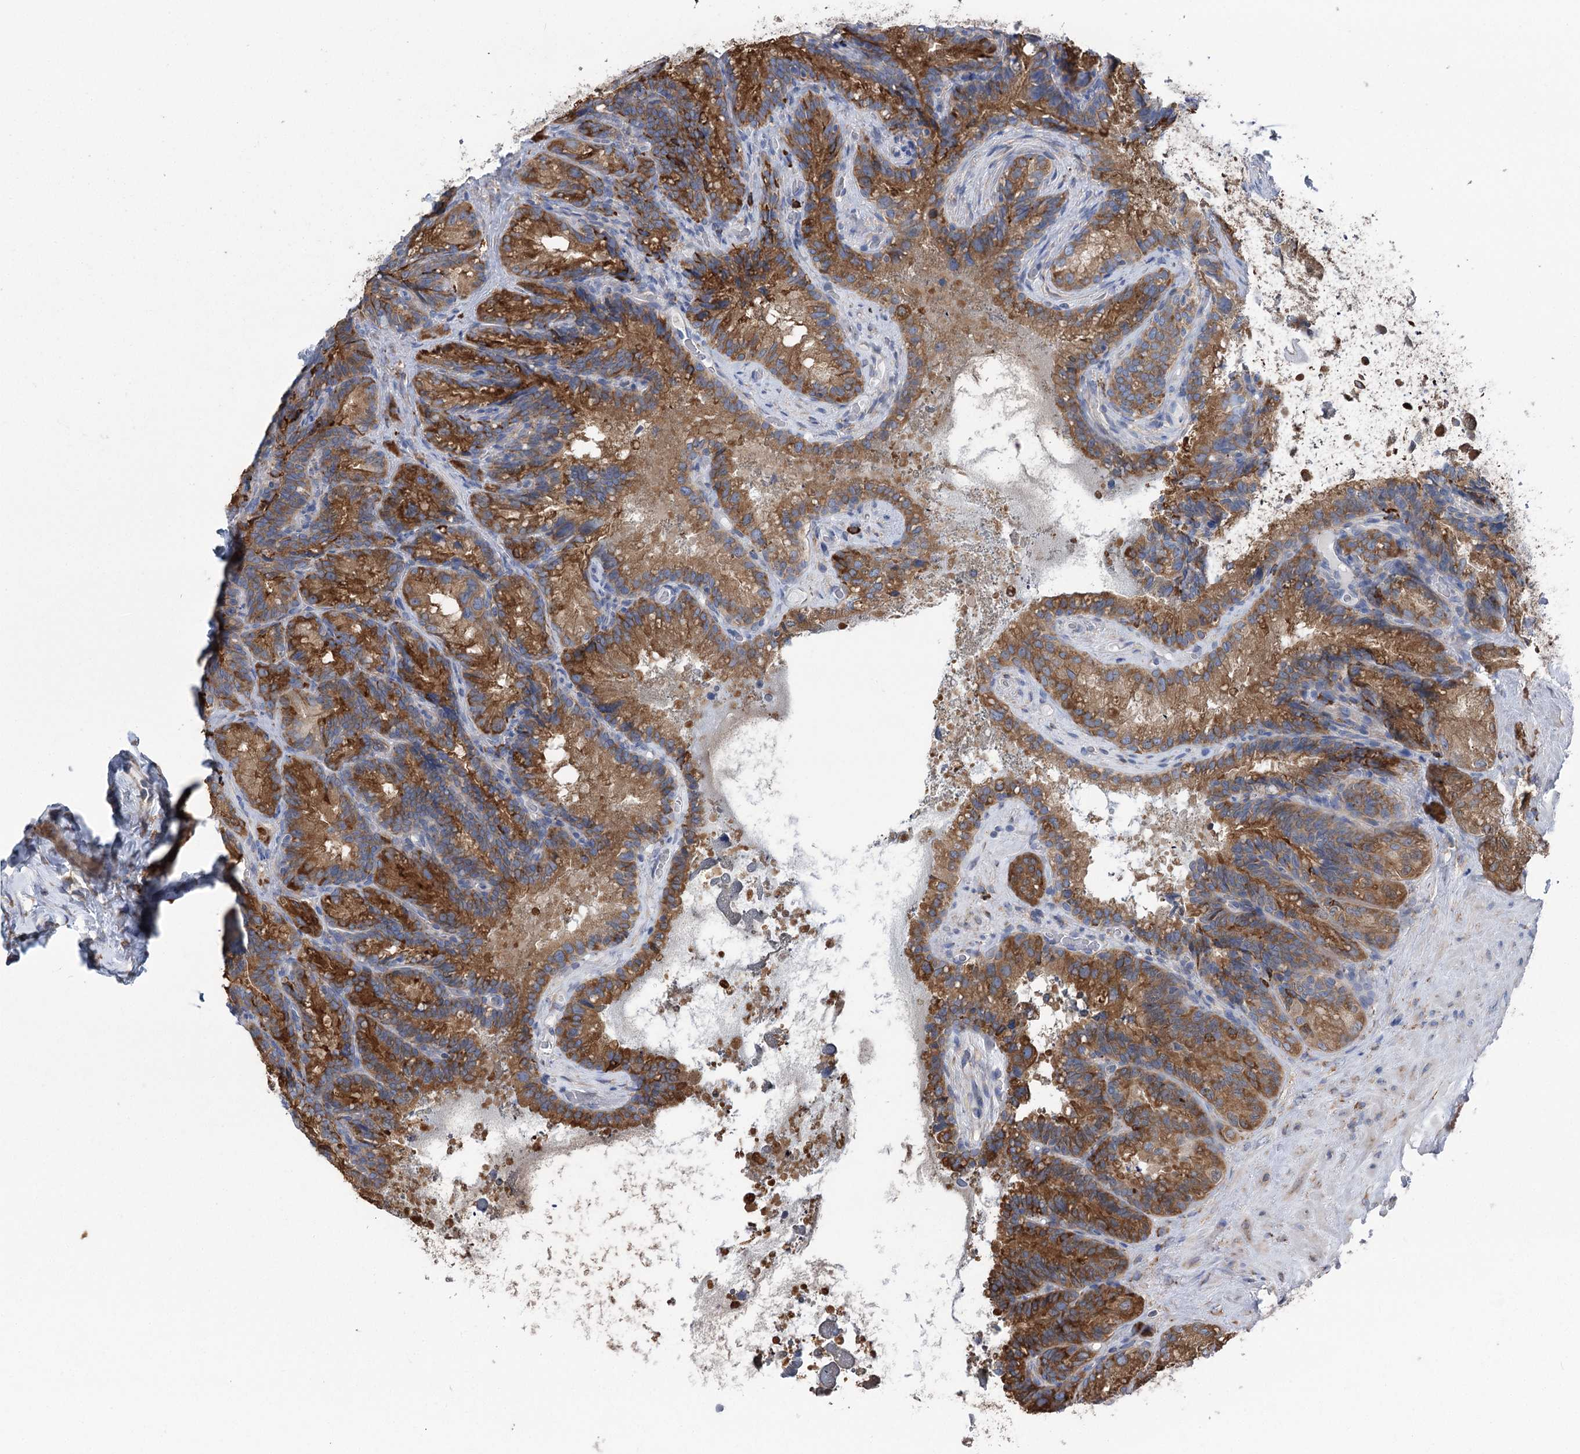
{"staining": {"intensity": "moderate", "quantity": ">75%", "location": "cytoplasmic/membranous"}, "tissue": "seminal vesicle", "cell_type": "Glandular cells", "image_type": "normal", "snomed": [{"axis": "morphology", "description": "Normal tissue, NOS"}, {"axis": "topography", "description": "Seminal veicle"}], "caption": "Immunohistochemical staining of unremarkable human seminal vesicle exhibits medium levels of moderate cytoplasmic/membranous staining in about >75% of glandular cells.", "gene": "METTL24", "patient": {"sex": "male", "age": 60}}